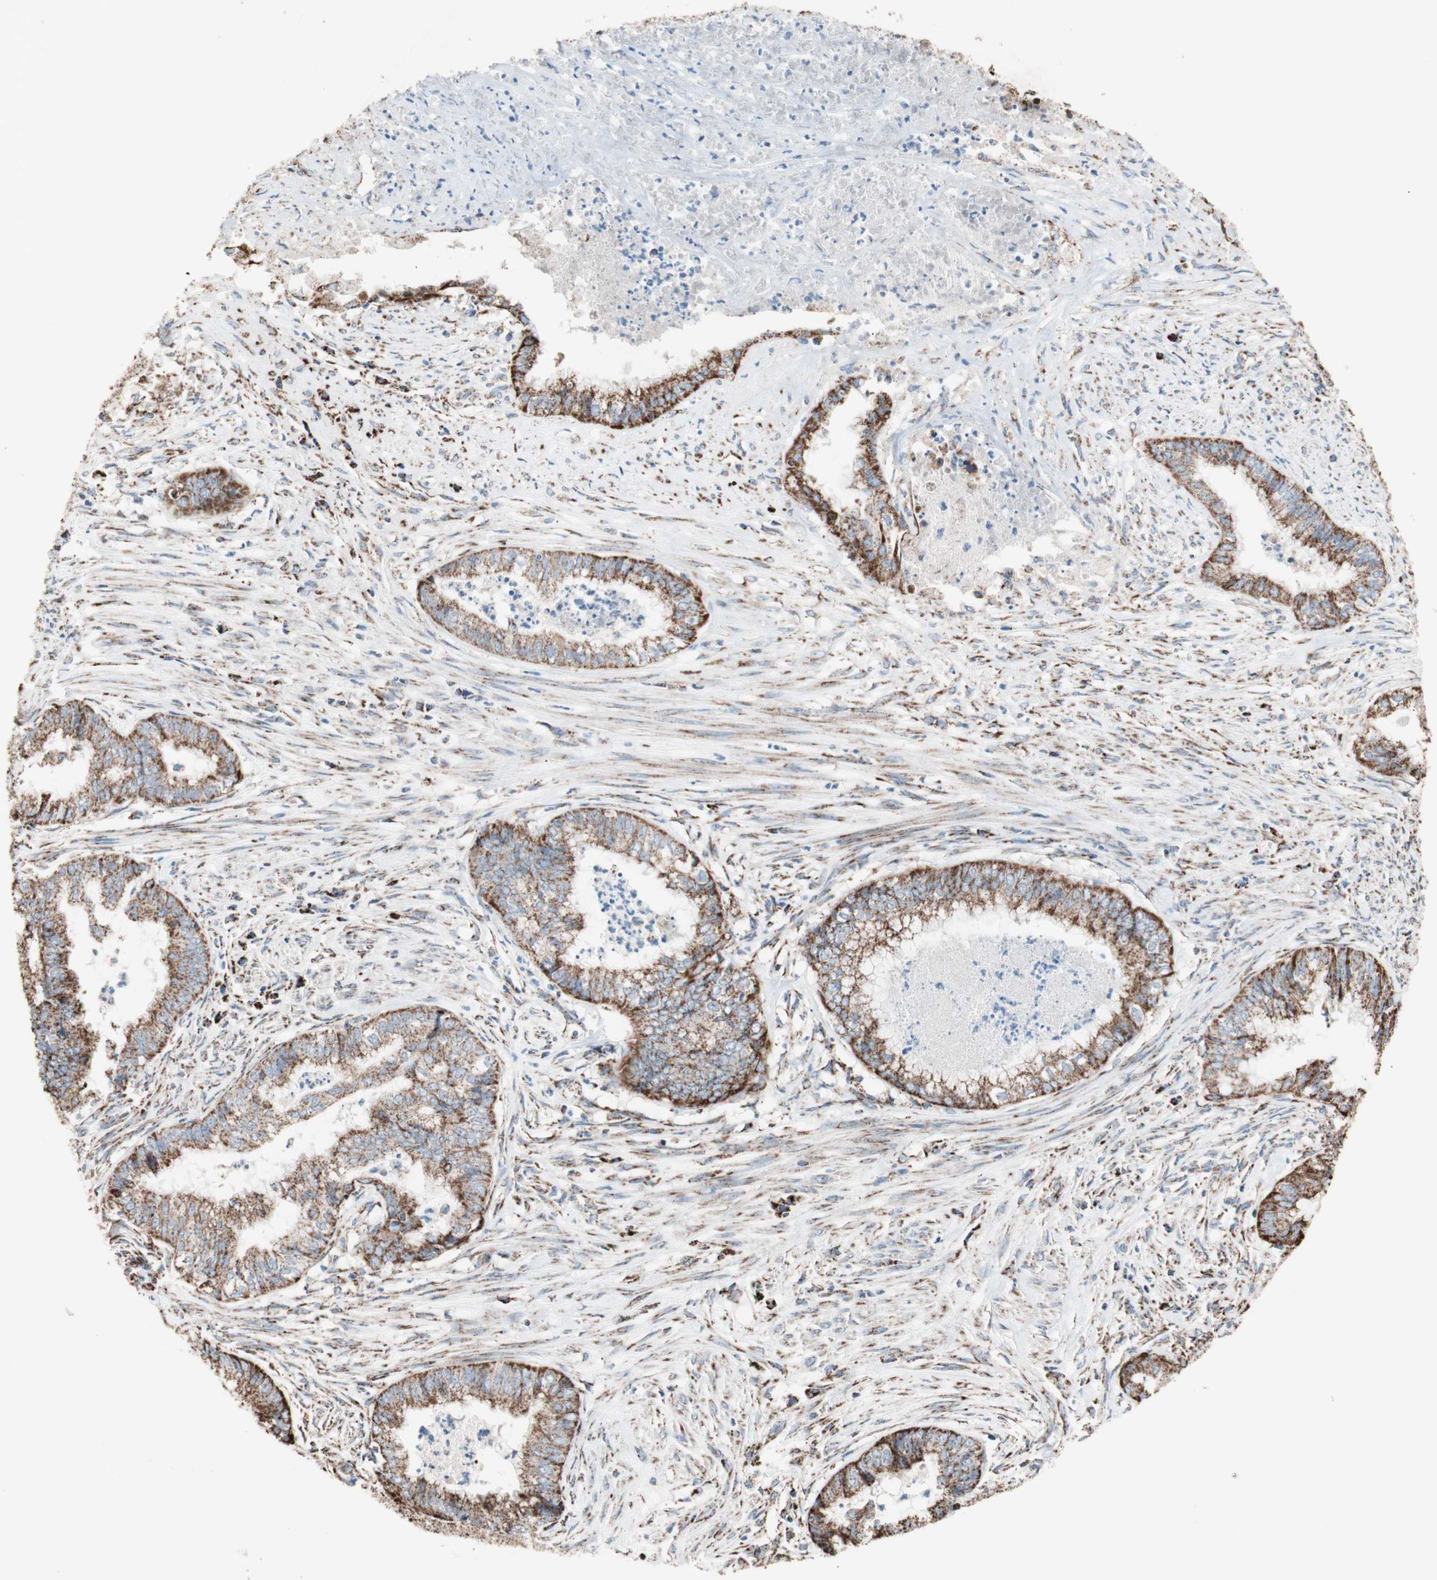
{"staining": {"intensity": "strong", "quantity": ">75%", "location": "cytoplasmic/membranous"}, "tissue": "endometrial cancer", "cell_type": "Tumor cells", "image_type": "cancer", "snomed": [{"axis": "morphology", "description": "Necrosis, NOS"}, {"axis": "morphology", "description": "Adenocarcinoma, NOS"}, {"axis": "topography", "description": "Endometrium"}], "caption": "Protein staining displays strong cytoplasmic/membranous expression in approximately >75% of tumor cells in endometrial adenocarcinoma.", "gene": "PCSK4", "patient": {"sex": "female", "age": 79}}